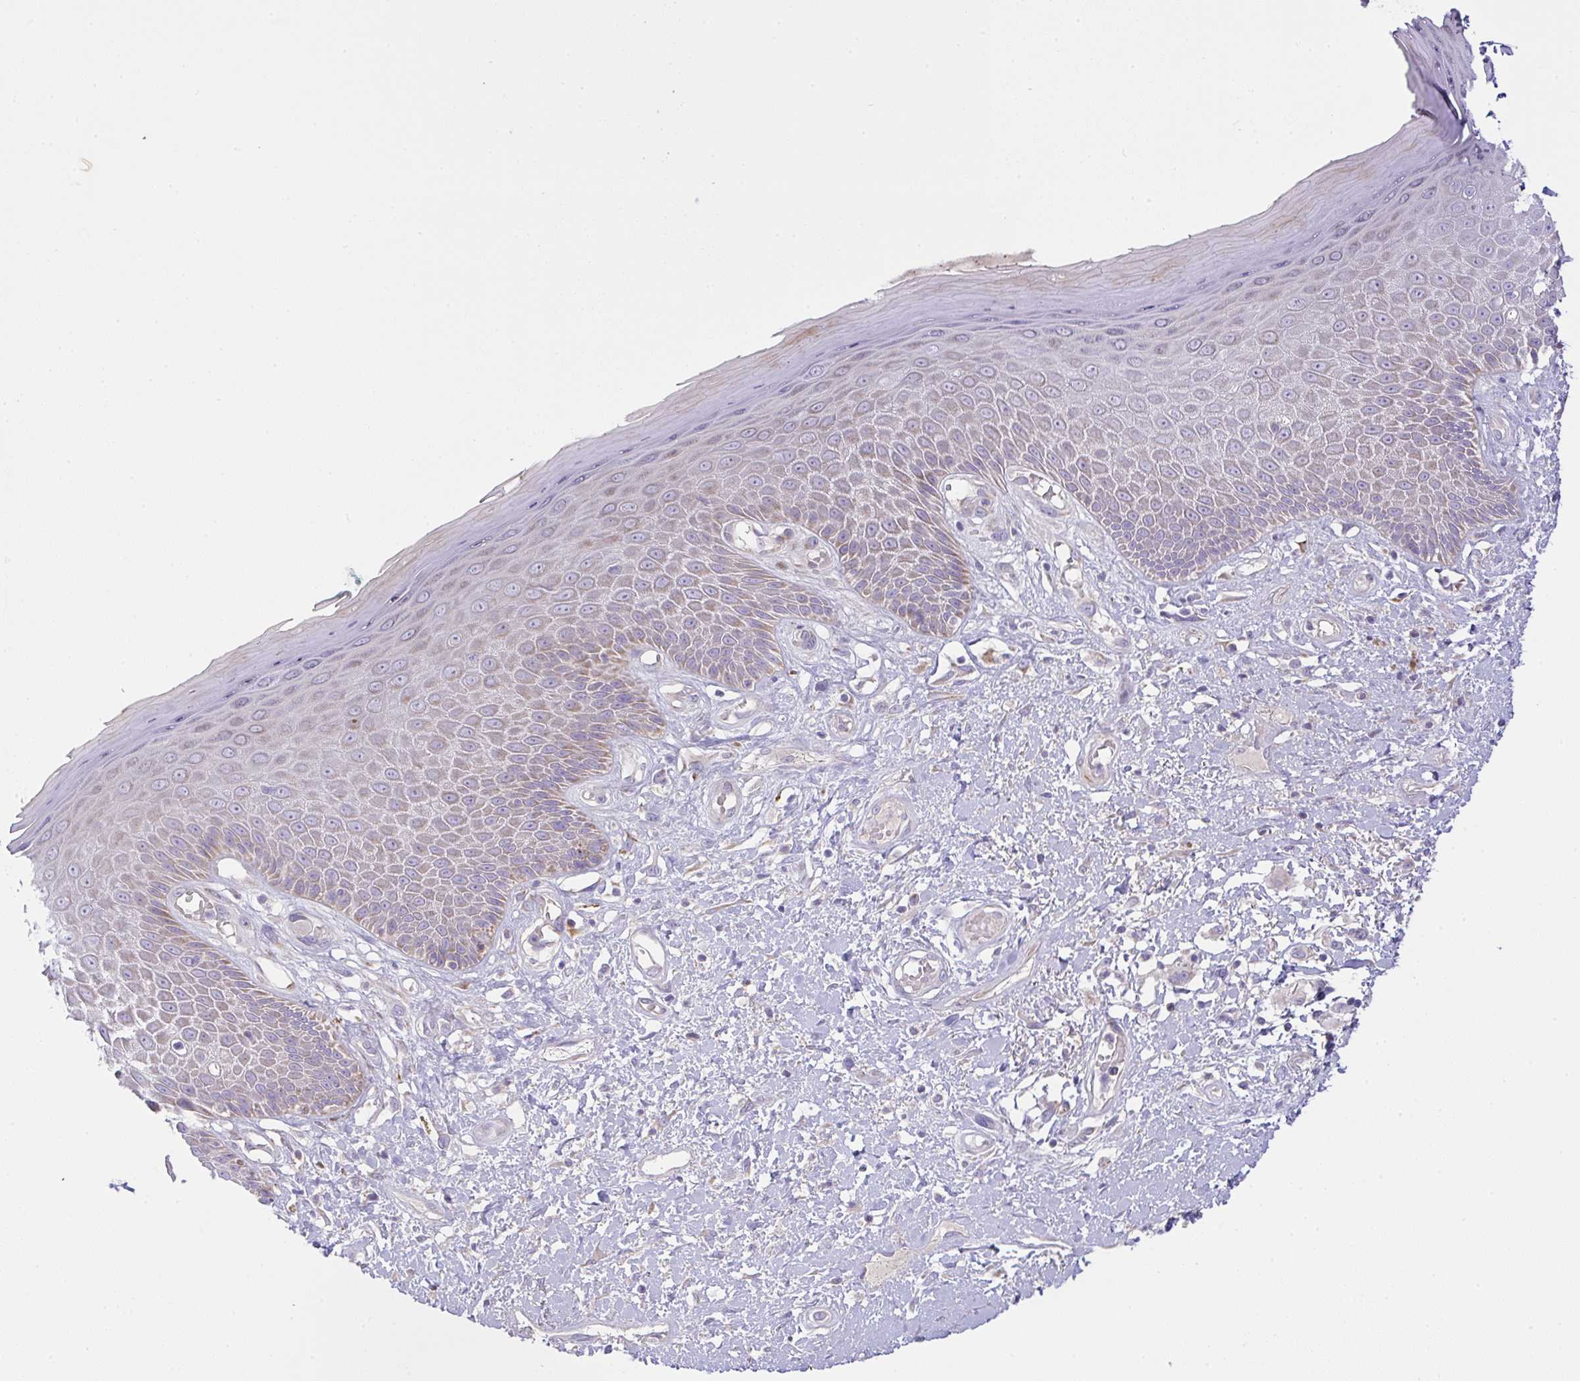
{"staining": {"intensity": "moderate", "quantity": "<25%", "location": "cytoplasmic/membranous"}, "tissue": "skin", "cell_type": "Epidermal cells", "image_type": "normal", "snomed": [{"axis": "morphology", "description": "Normal tissue, NOS"}, {"axis": "topography", "description": "Anal"}, {"axis": "topography", "description": "Peripheral nerve tissue"}], "caption": "IHC (DAB) staining of benign skin exhibits moderate cytoplasmic/membranous protein staining in approximately <25% of epidermal cells. (DAB (3,3'-diaminobenzidine) = brown stain, brightfield microscopy at high magnification).", "gene": "CHDH", "patient": {"sex": "male", "age": 78}}